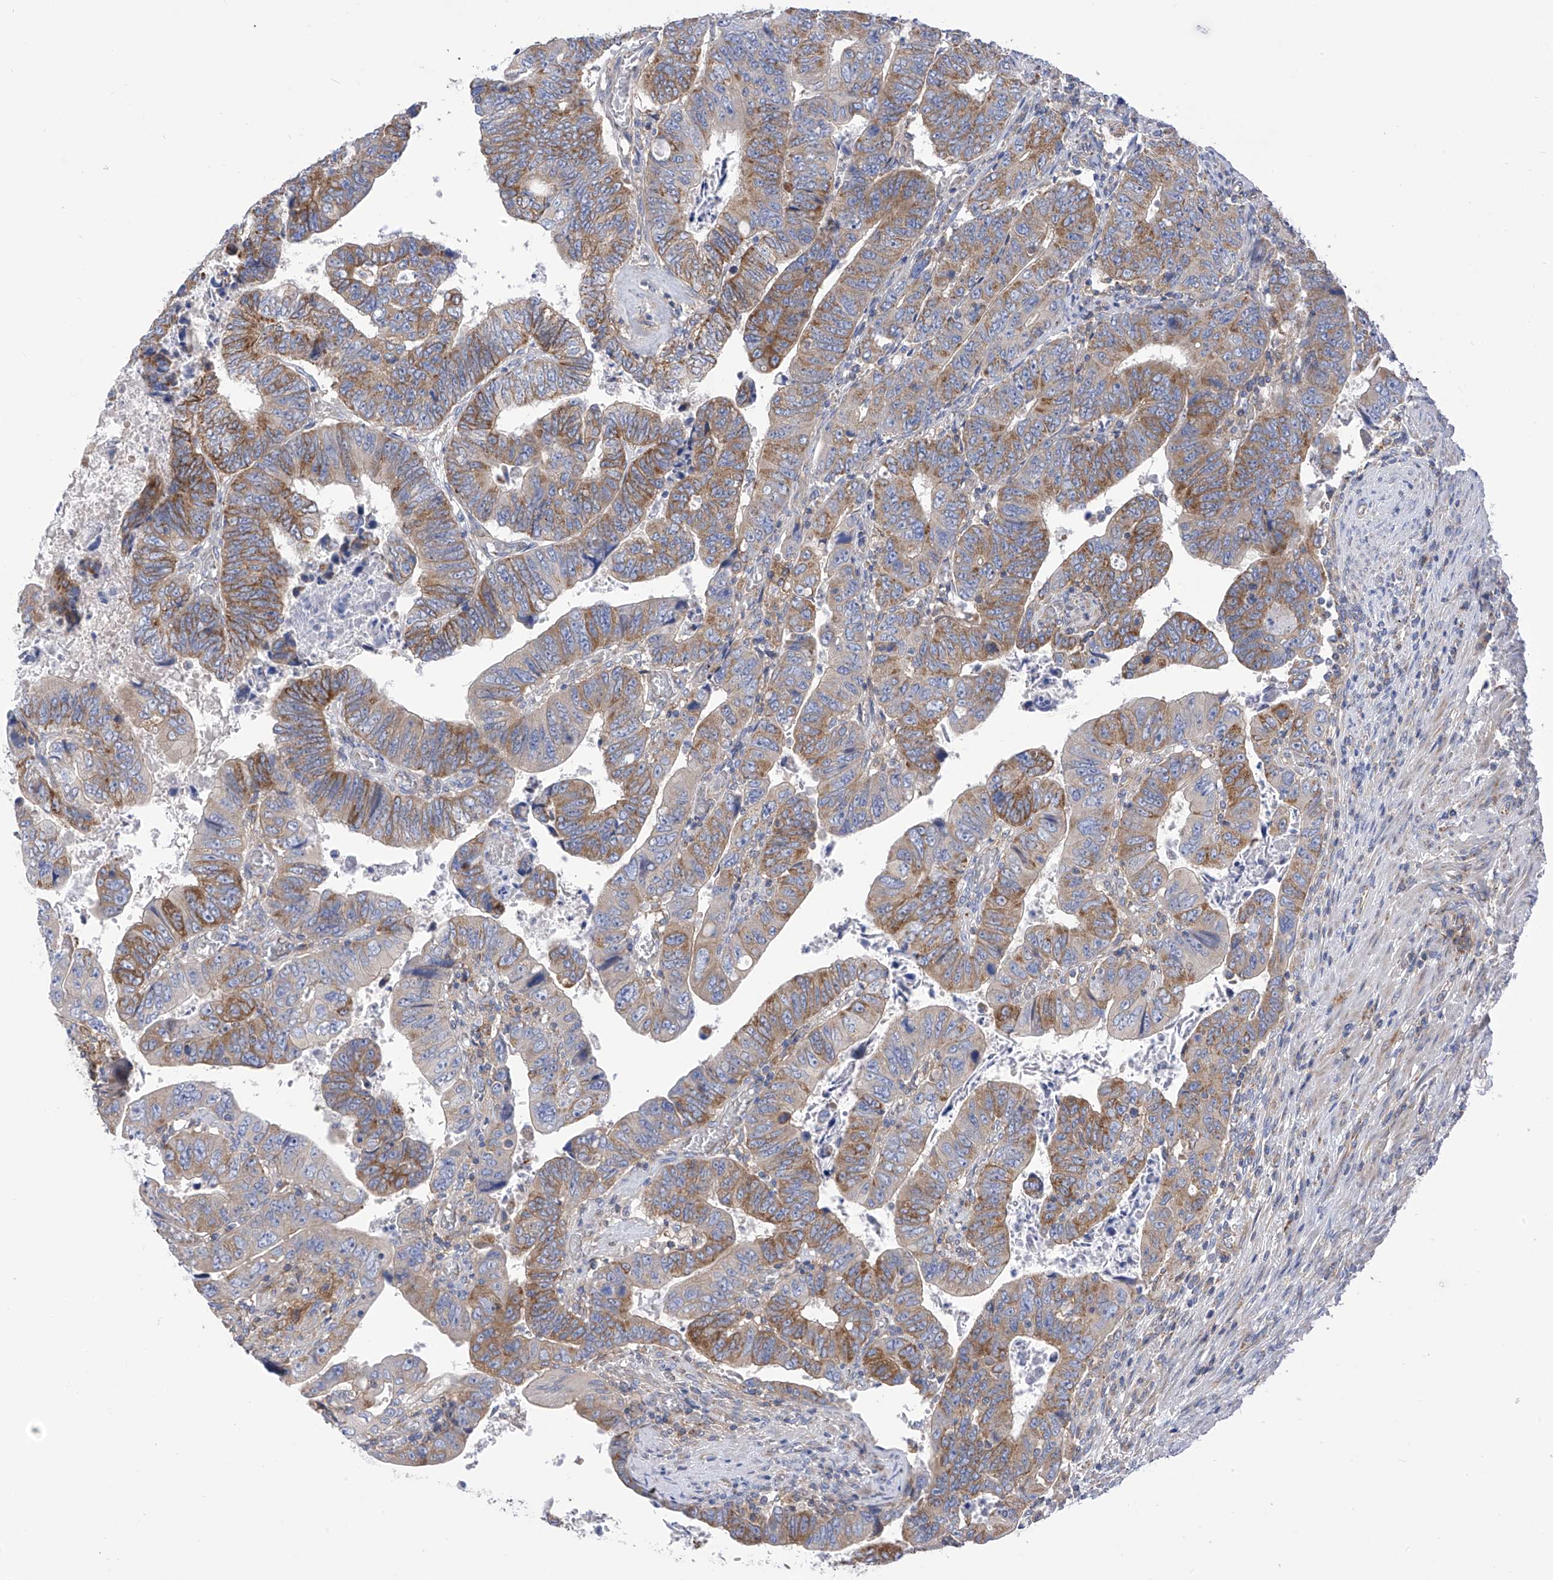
{"staining": {"intensity": "moderate", "quantity": ">75%", "location": "cytoplasmic/membranous"}, "tissue": "colorectal cancer", "cell_type": "Tumor cells", "image_type": "cancer", "snomed": [{"axis": "morphology", "description": "Normal tissue, NOS"}, {"axis": "morphology", "description": "Adenocarcinoma, NOS"}, {"axis": "topography", "description": "Rectum"}], "caption": "A micrograph of human colorectal cancer stained for a protein exhibits moderate cytoplasmic/membranous brown staining in tumor cells.", "gene": "P2RX7", "patient": {"sex": "female", "age": 65}}